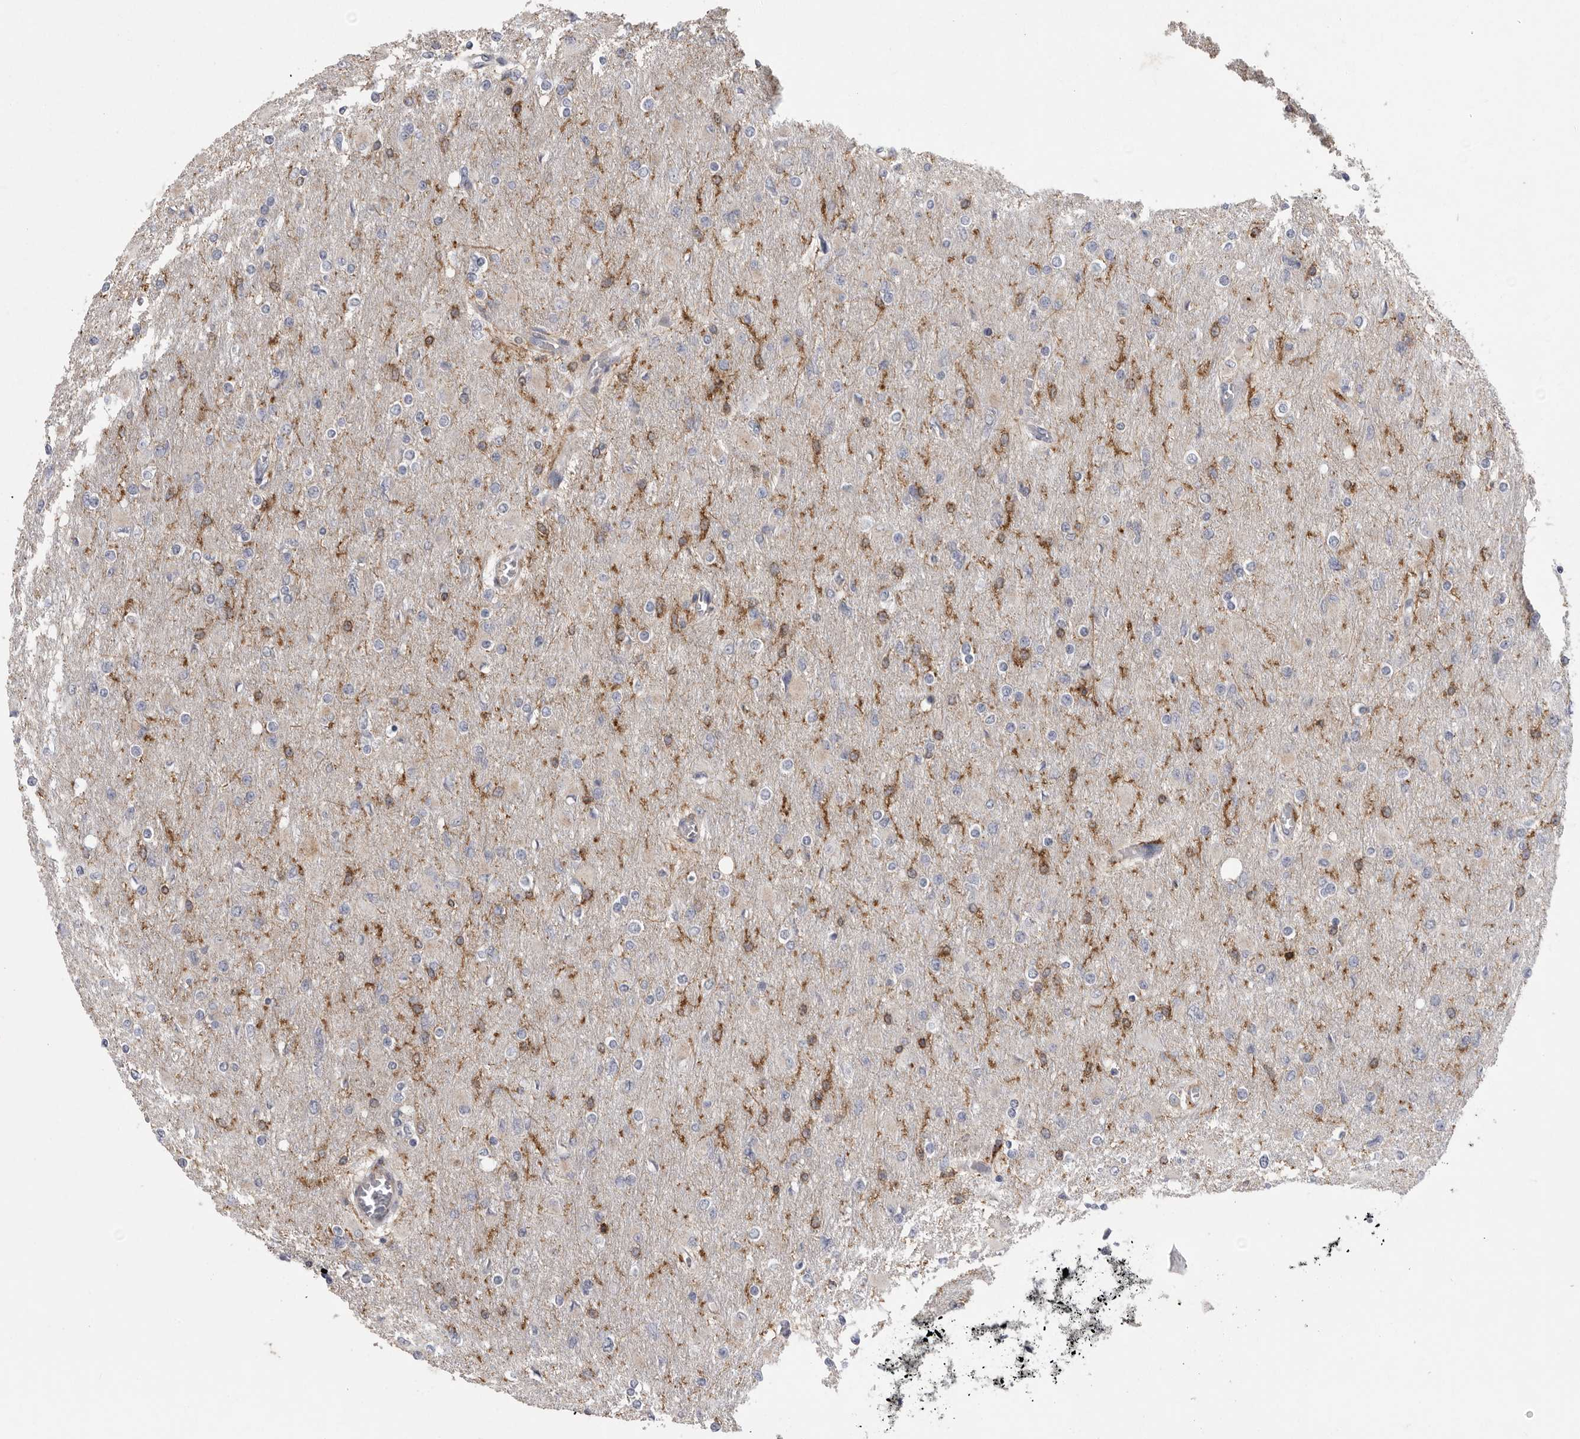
{"staining": {"intensity": "negative", "quantity": "none", "location": "none"}, "tissue": "glioma", "cell_type": "Tumor cells", "image_type": "cancer", "snomed": [{"axis": "morphology", "description": "Glioma, malignant, High grade"}, {"axis": "topography", "description": "Cerebral cortex"}], "caption": "Malignant glioma (high-grade) stained for a protein using IHC demonstrates no positivity tumor cells.", "gene": "SIGLEC10", "patient": {"sex": "female", "age": 36}}